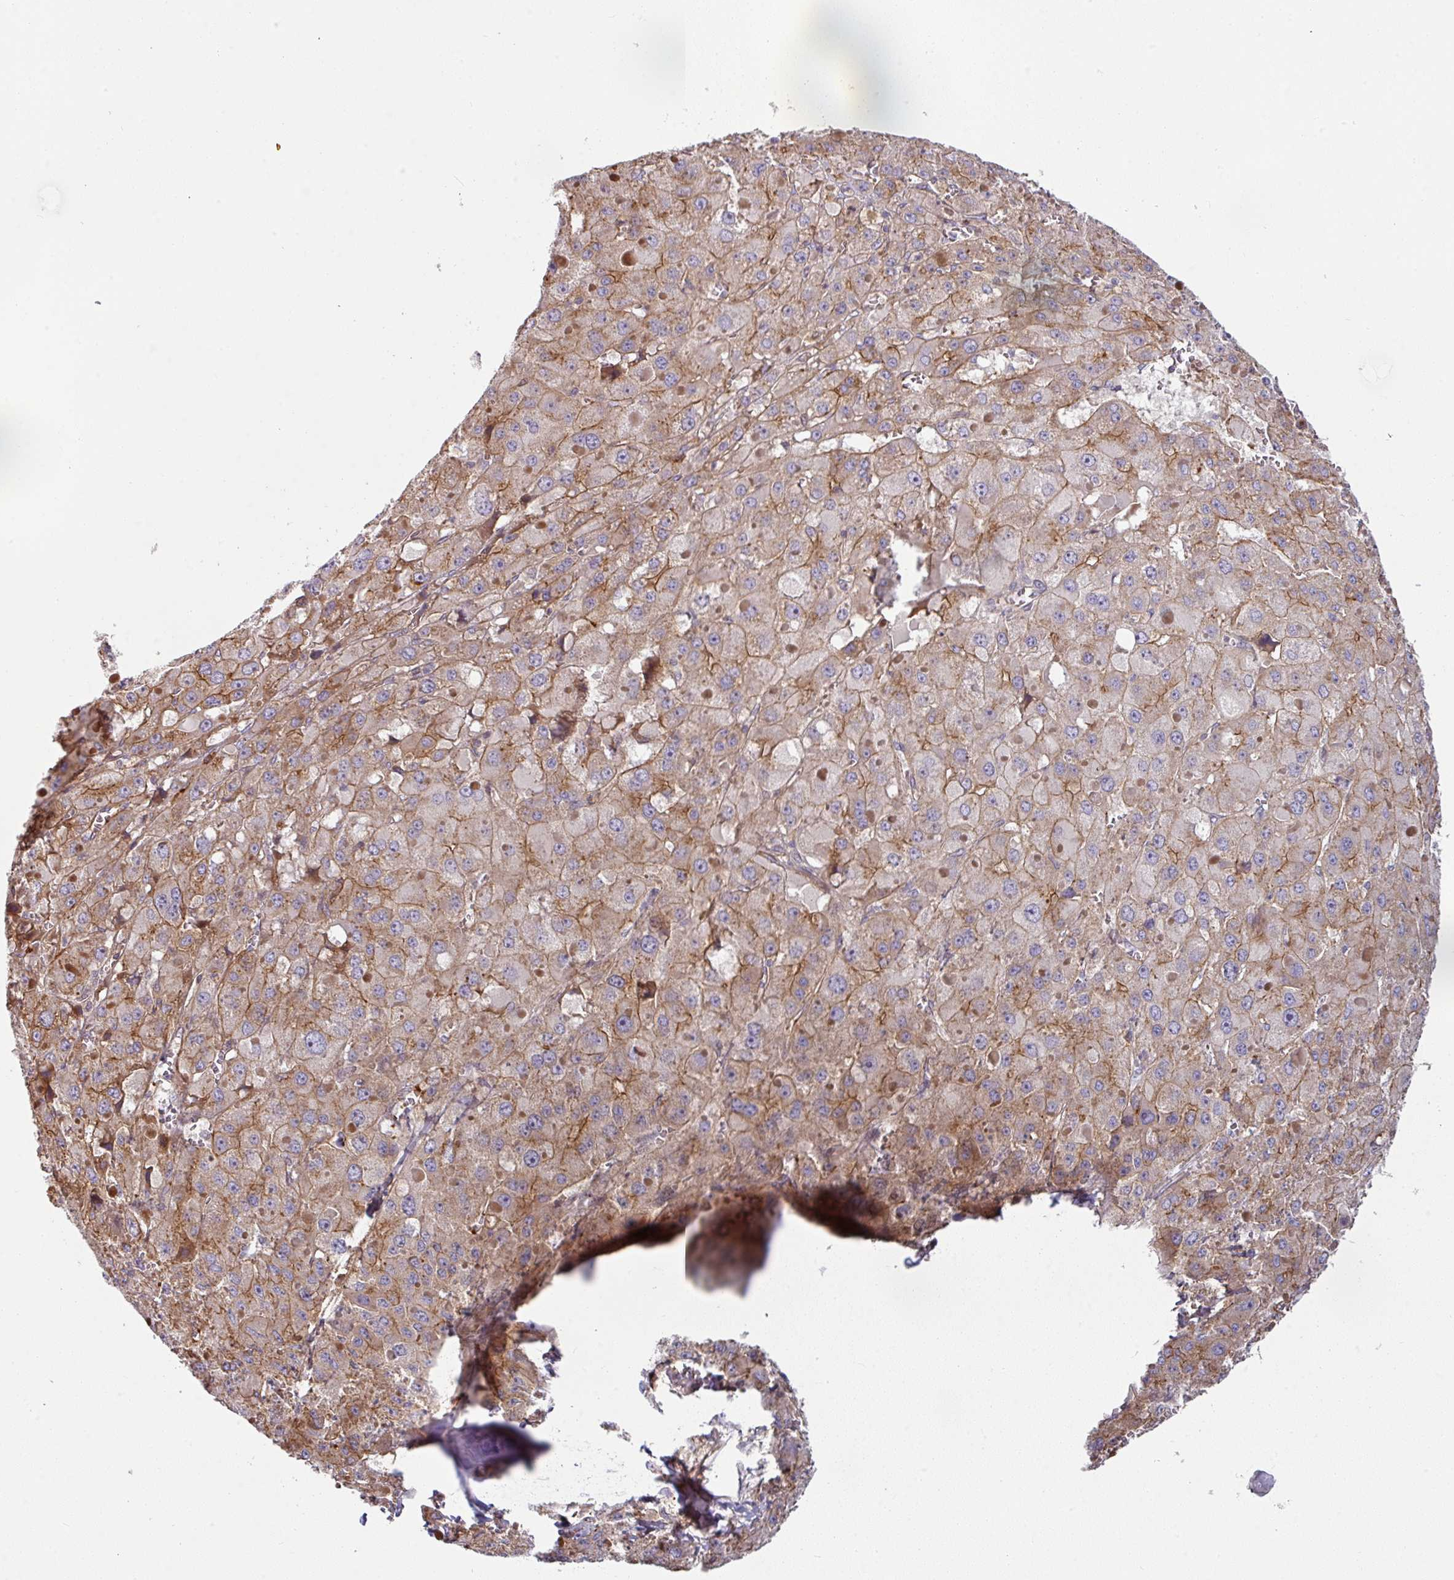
{"staining": {"intensity": "moderate", "quantity": ">75%", "location": "cytoplasmic/membranous"}, "tissue": "liver cancer", "cell_type": "Tumor cells", "image_type": "cancer", "snomed": [{"axis": "morphology", "description": "Carcinoma, Hepatocellular, NOS"}, {"axis": "topography", "description": "Liver"}], "caption": "Immunohistochemistry (IHC) staining of hepatocellular carcinoma (liver), which shows medium levels of moderate cytoplasmic/membranous positivity in about >75% of tumor cells indicating moderate cytoplasmic/membranous protein expression. The staining was performed using DAB (brown) for protein detection and nuclei were counterstained in hematoxylin (blue).", "gene": "CASP2", "patient": {"sex": "female", "age": 73}}